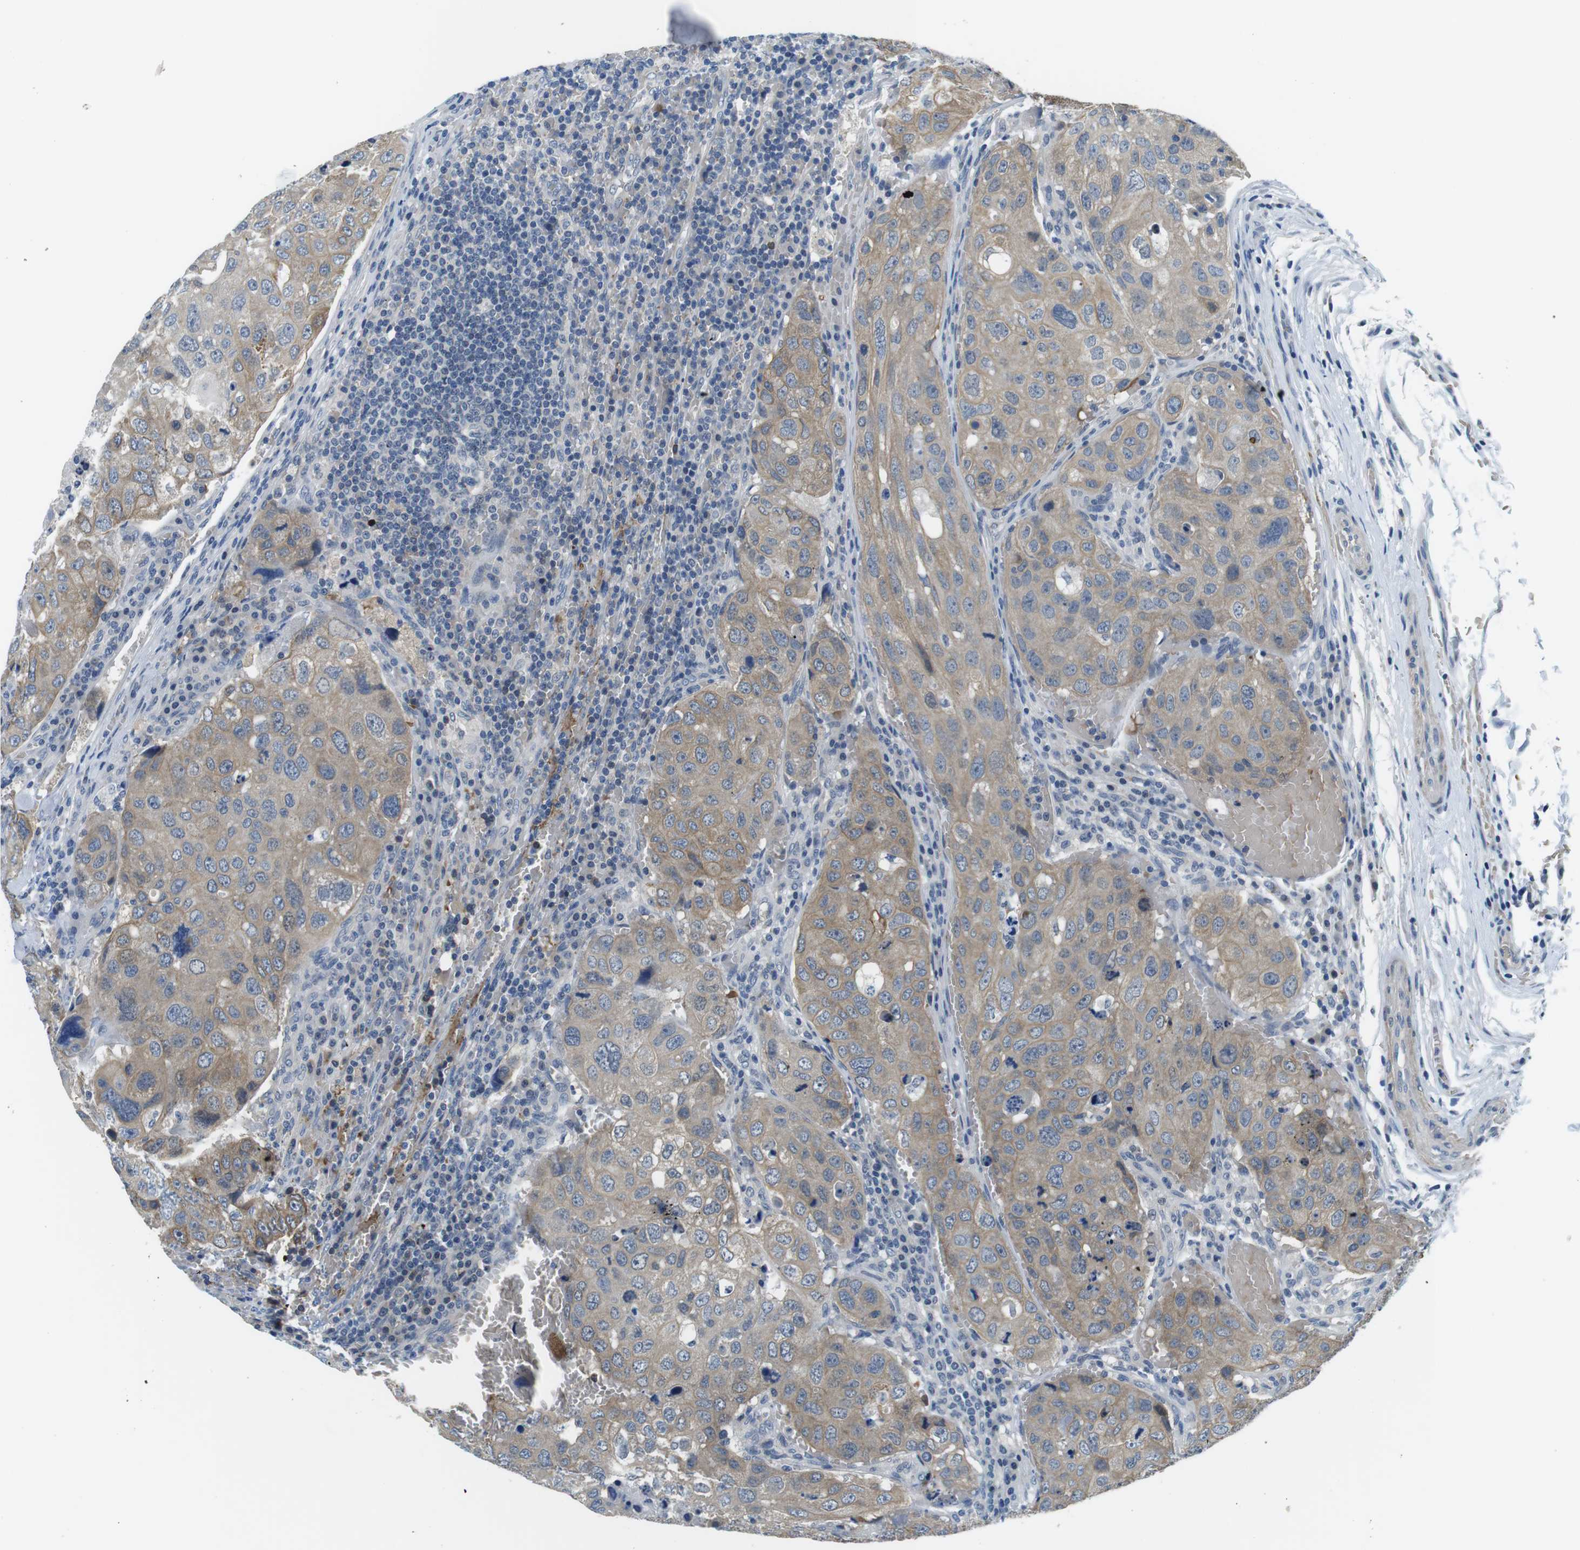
{"staining": {"intensity": "moderate", "quantity": "25%-75%", "location": "cytoplasmic/membranous"}, "tissue": "urothelial cancer", "cell_type": "Tumor cells", "image_type": "cancer", "snomed": [{"axis": "morphology", "description": "Urothelial carcinoma, High grade"}, {"axis": "topography", "description": "Lymph node"}, {"axis": "topography", "description": "Urinary bladder"}], "caption": "Immunohistochemical staining of human high-grade urothelial carcinoma exhibits medium levels of moderate cytoplasmic/membranous protein staining in approximately 25%-75% of tumor cells.", "gene": "WSCD1", "patient": {"sex": "male", "age": 51}}